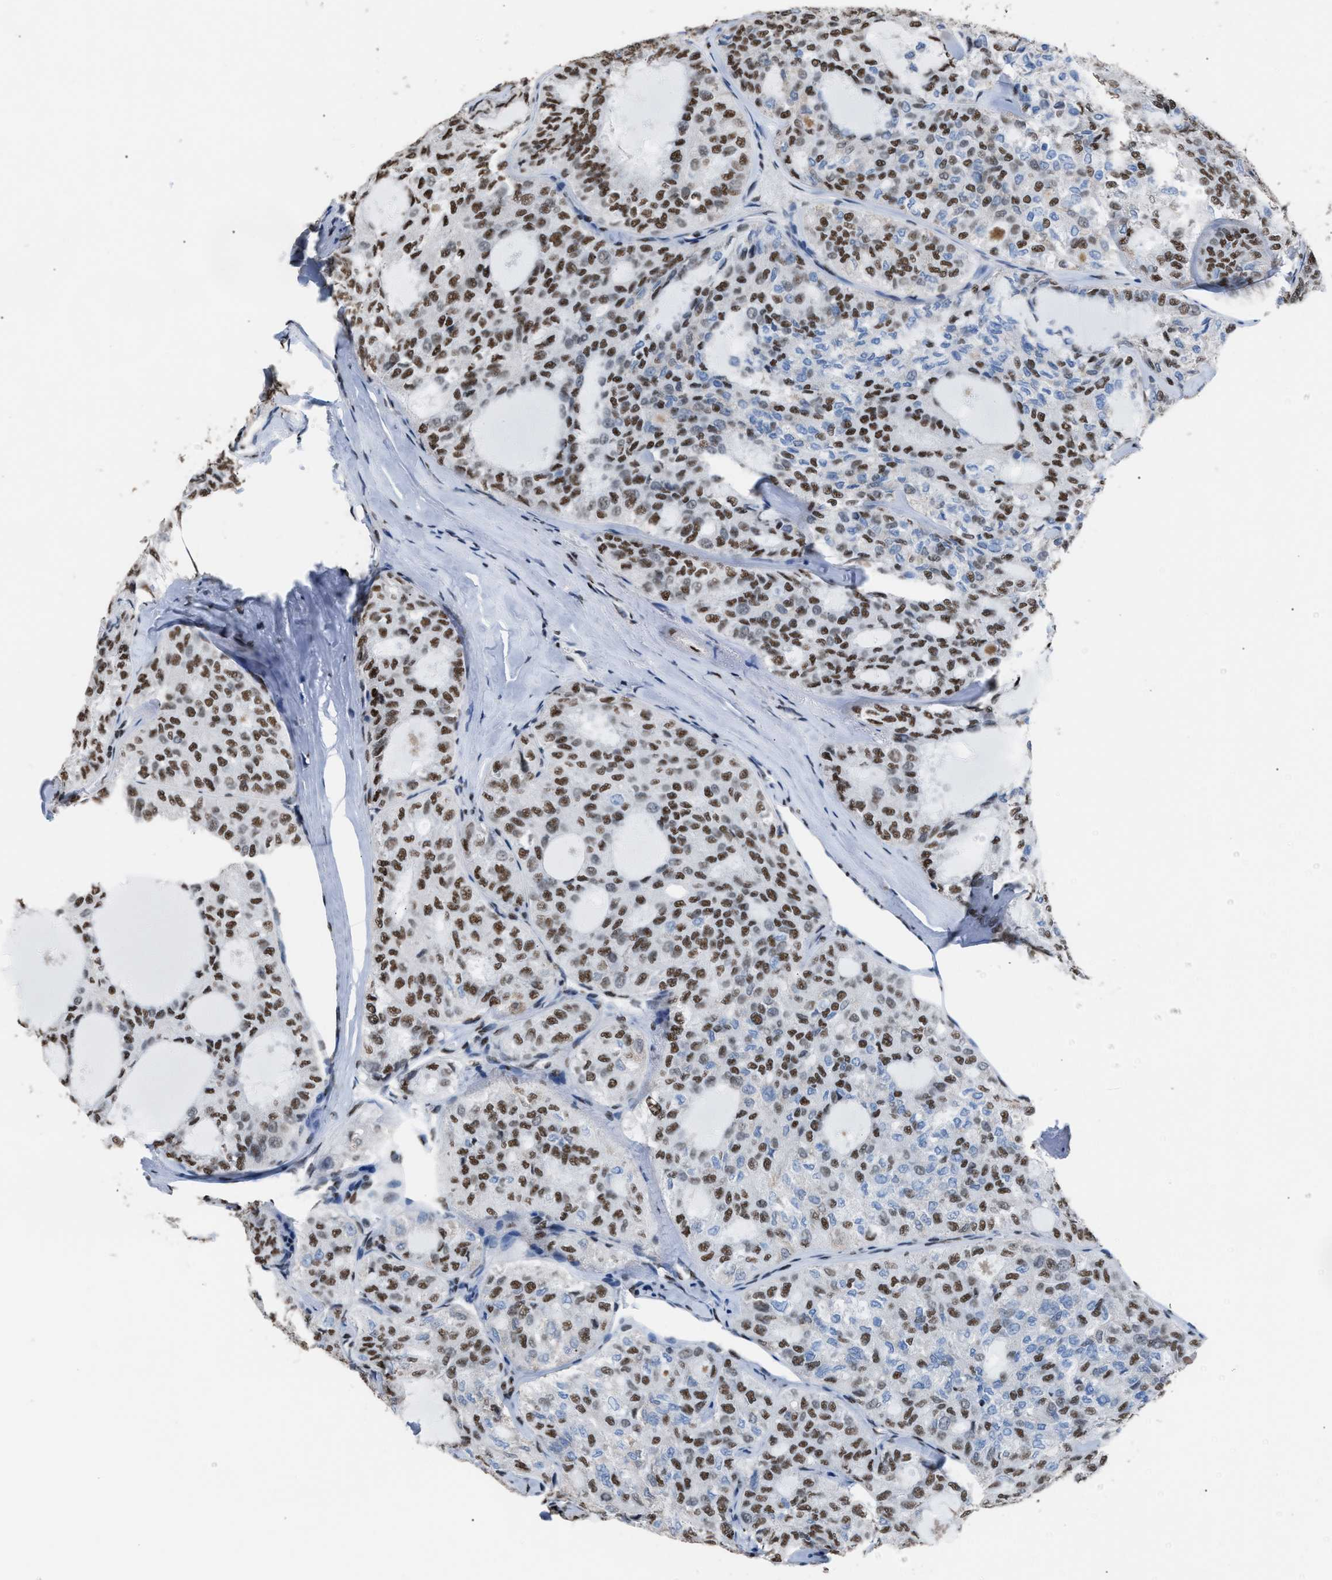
{"staining": {"intensity": "strong", "quantity": ">75%", "location": "nuclear"}, "tissue": "thyroid cancer", "cell_type": "Tumor cells", "image_type": "cancer", "snomed": [{"axis": "morphology", "description": "Follicular adenoma carcinoma, NOS"}, {"axis": "topography", "description": "Thyroid gland"}], "caption": "DAB (3,3'-diaminobenzidine) immunohistochemical staining of thyroid cancer (follicular adenoma carcinoma) shows strong nuclear protein staining in approximately >75% of tumor cells.", "gene": "CCAR2", "patient": {"sex": "male", "age": 75}}